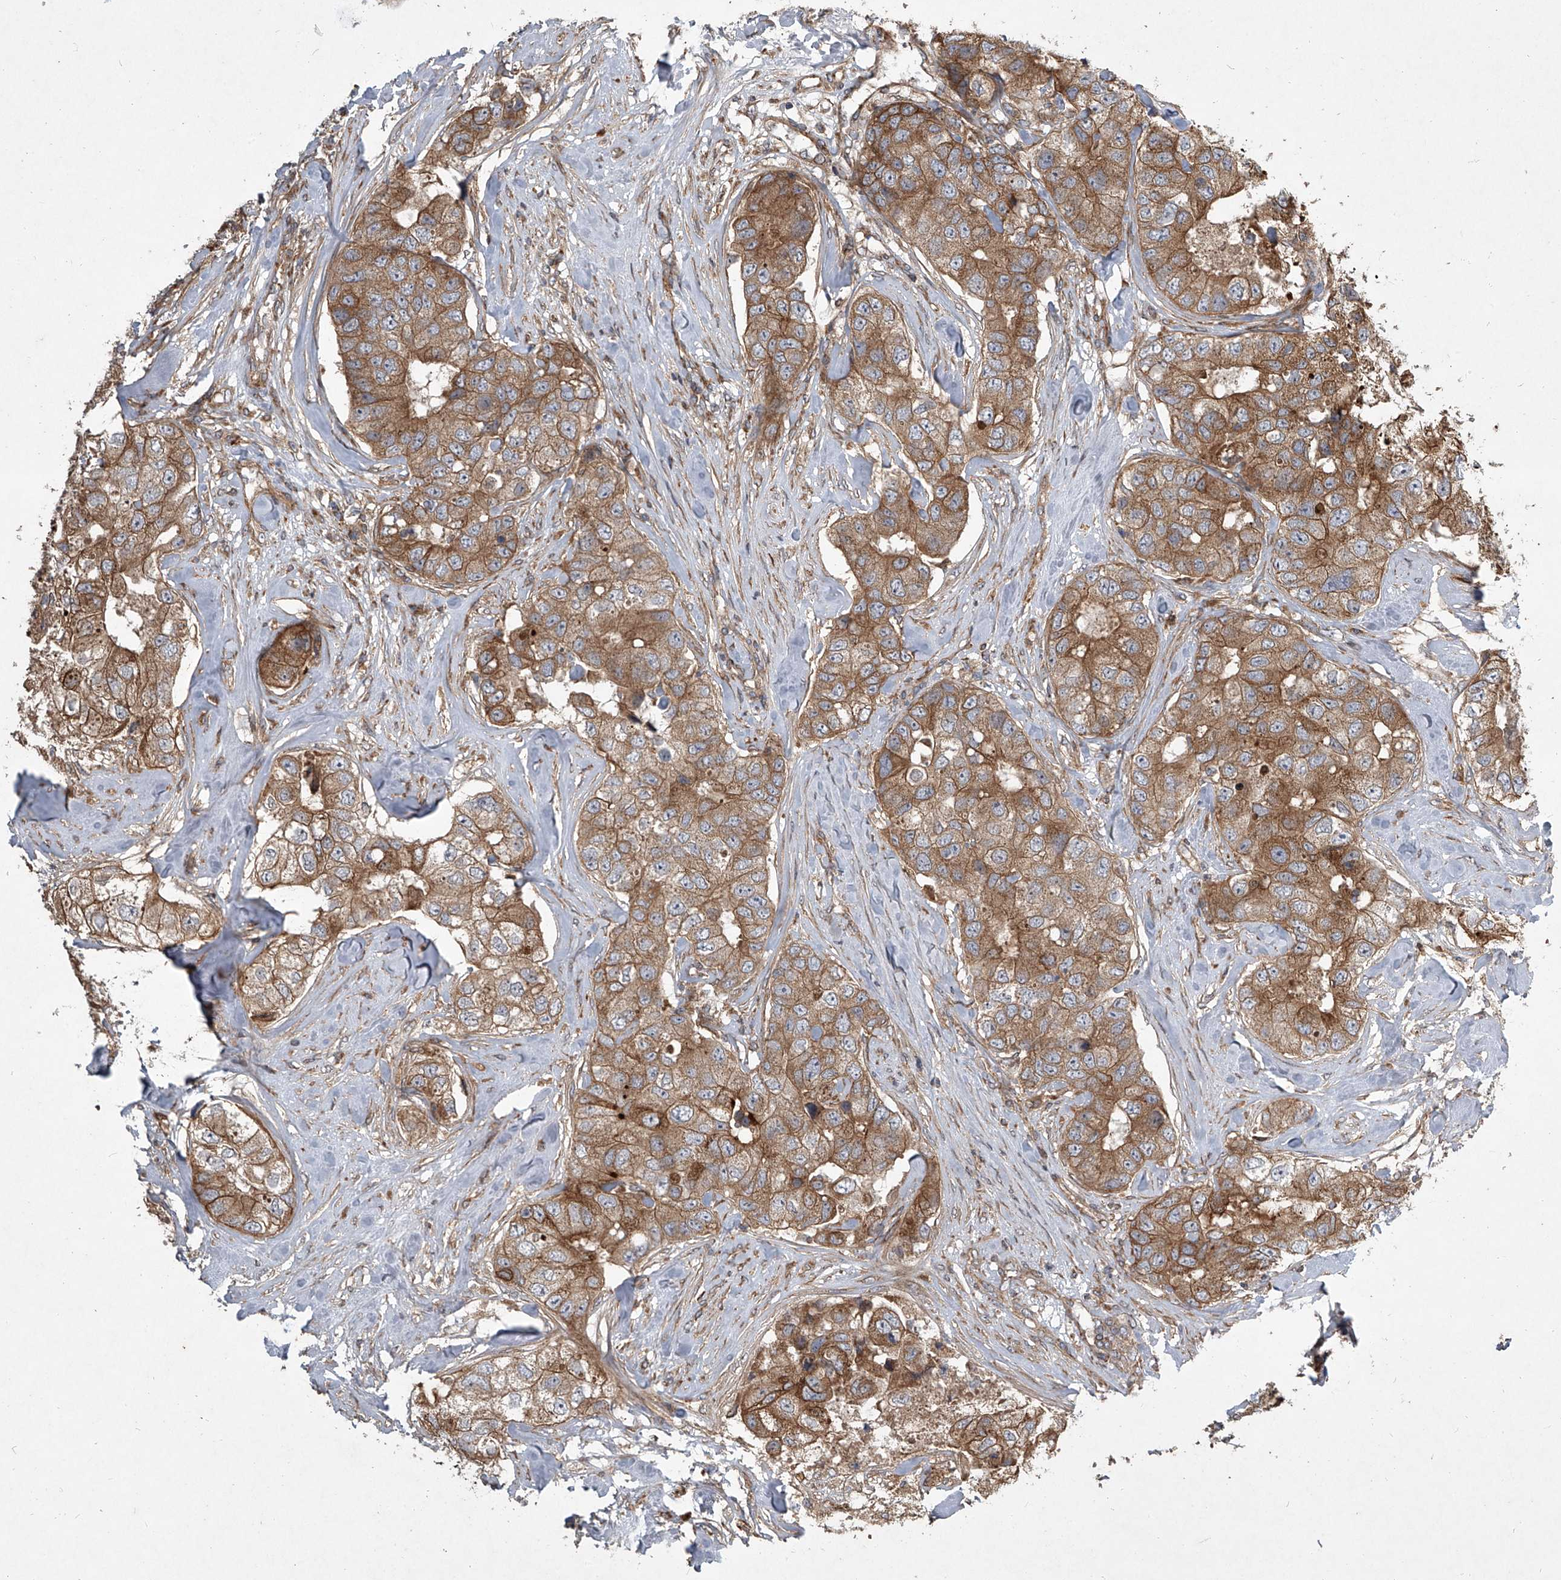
{"staining": {"intensity": "moderate", "quantity": ">75%", "location": "cytoplasmic/membranous"}, "tissue": "breast cancer", "cell_type": "Tumor cells", "image_type": "cancer", "snomed": [{"axis": "morphology", "description": "Duct carcinoma"}, {"axis": "topography", "description": "Breast"}], "caption": "Breast cancer (invasive ductal carcinoma) tissue shows moderate cytoplasmic/membranous expression in approximately >75% of tumor cells, visualized by immunohistochemistry.", "gene": "EVA1C", "patient": {"sex": "female", "age": 62}}